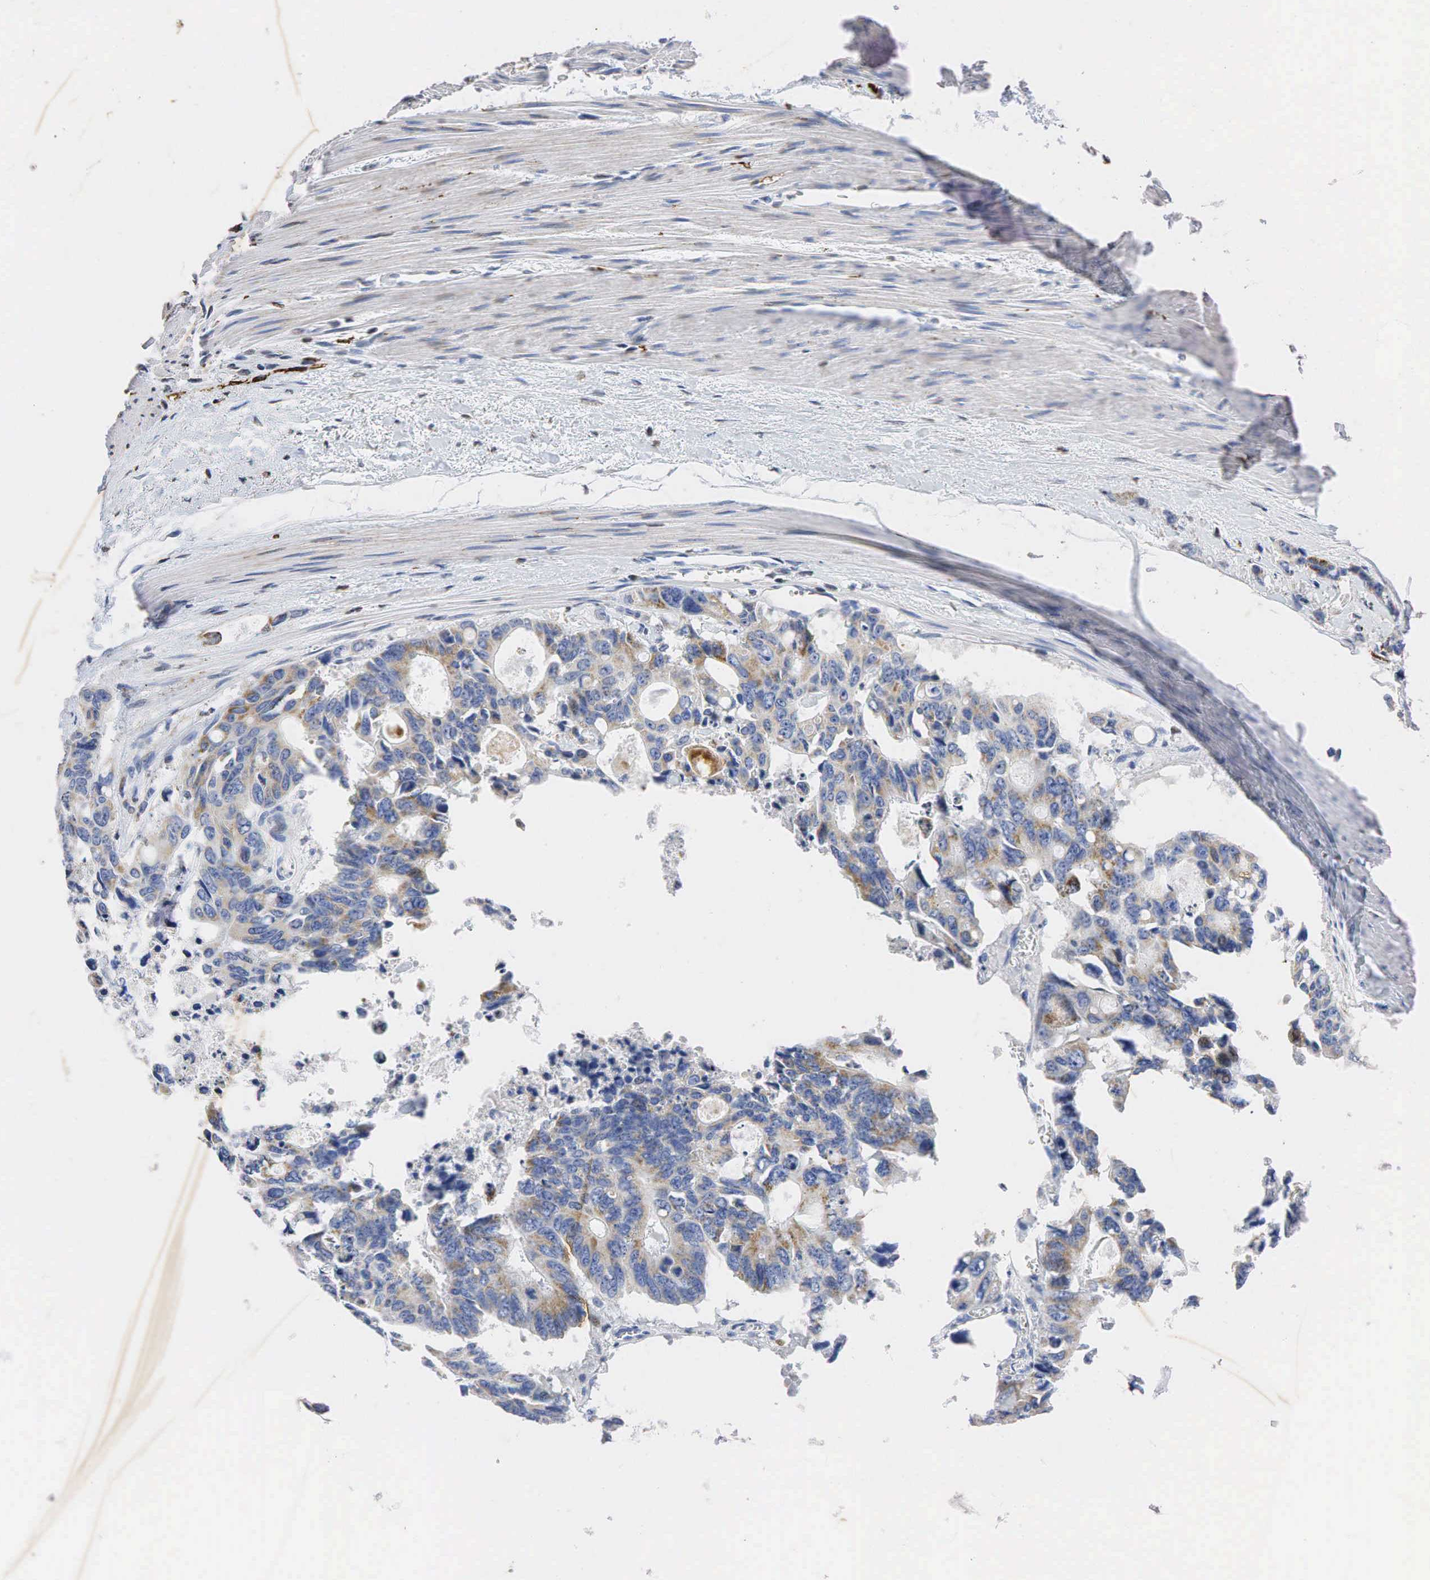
{"staining": {"intensity": "moderate", "quantity": ">75%", "location": "cytoplasmic/membranous"}, "tissue": "colorectal cancer", "cell_type": "Tumor cells", "image_type": "cancer", "snomed": [{"axis": "morphology", "description": "Adenocarcinoma, NOS"}, {"axis": "topography", "description": "Rectum"}], "caption": "An IHC photomicrograph of tumor tissue is shown. Protein staining in brown highlights moderate cytoplasmic/membranous positivity in colorectal cancer (adenocarcinoma) within tumor cells.", "gene": "SYP", "patient": {"sex": "male", "age": 76}}